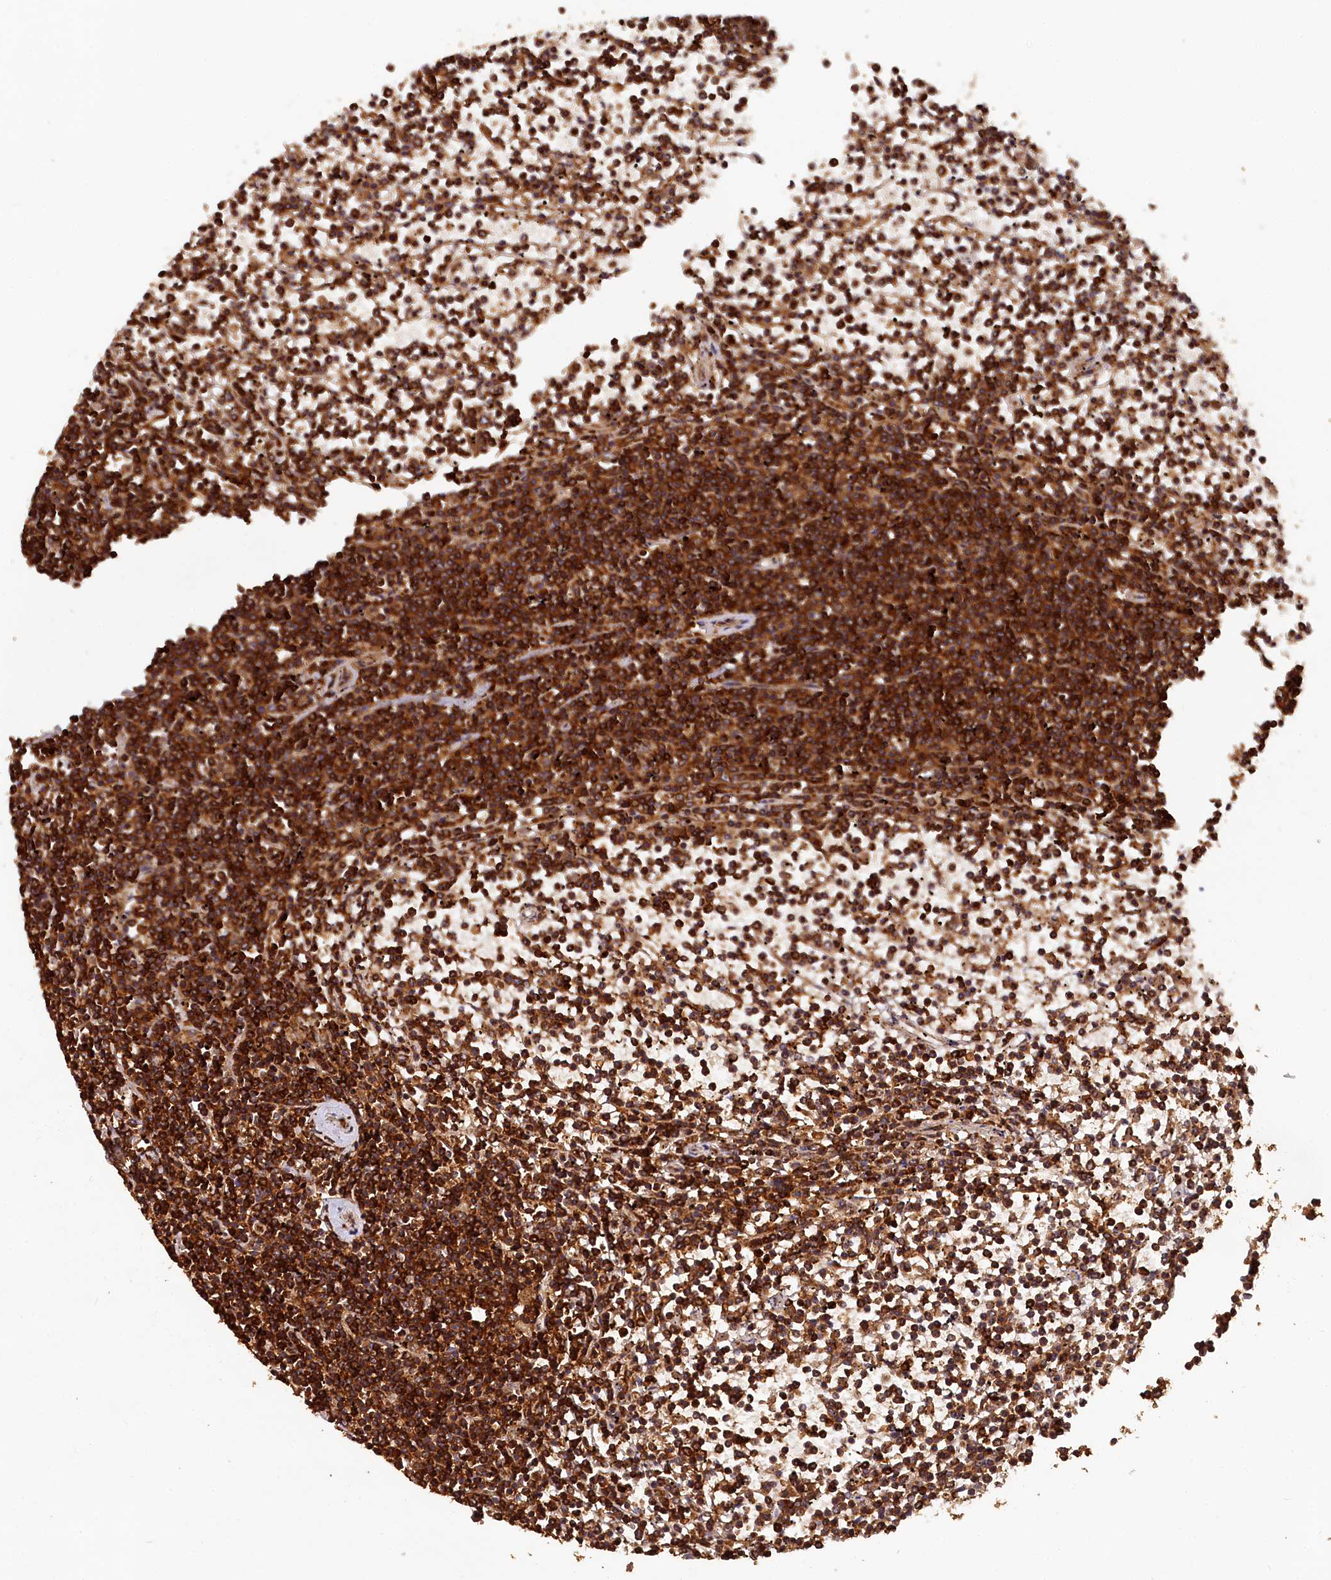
{"staining": {"intensity": "strong", "quantity": ">75%", "location": "cytoplasmic/membranous"}, "tissue": "lymphoma", "cell_type": "Tumor cells", "image_type": "cancer", "snomed": [{"axis": "morphology", "description": "Malignant lymphoma, non-Hodgkin's type, Low grade"}, {"axis": "topography", "description": "Spleen"}], "caption": "Human lymphoma stained for a protein (brown) demonstrates strong cytoplasmic/membranous positive positivity in about >75% of tumor cells.", "gene": "STUB1", "patient": {"sex": "female", "age": 19}}